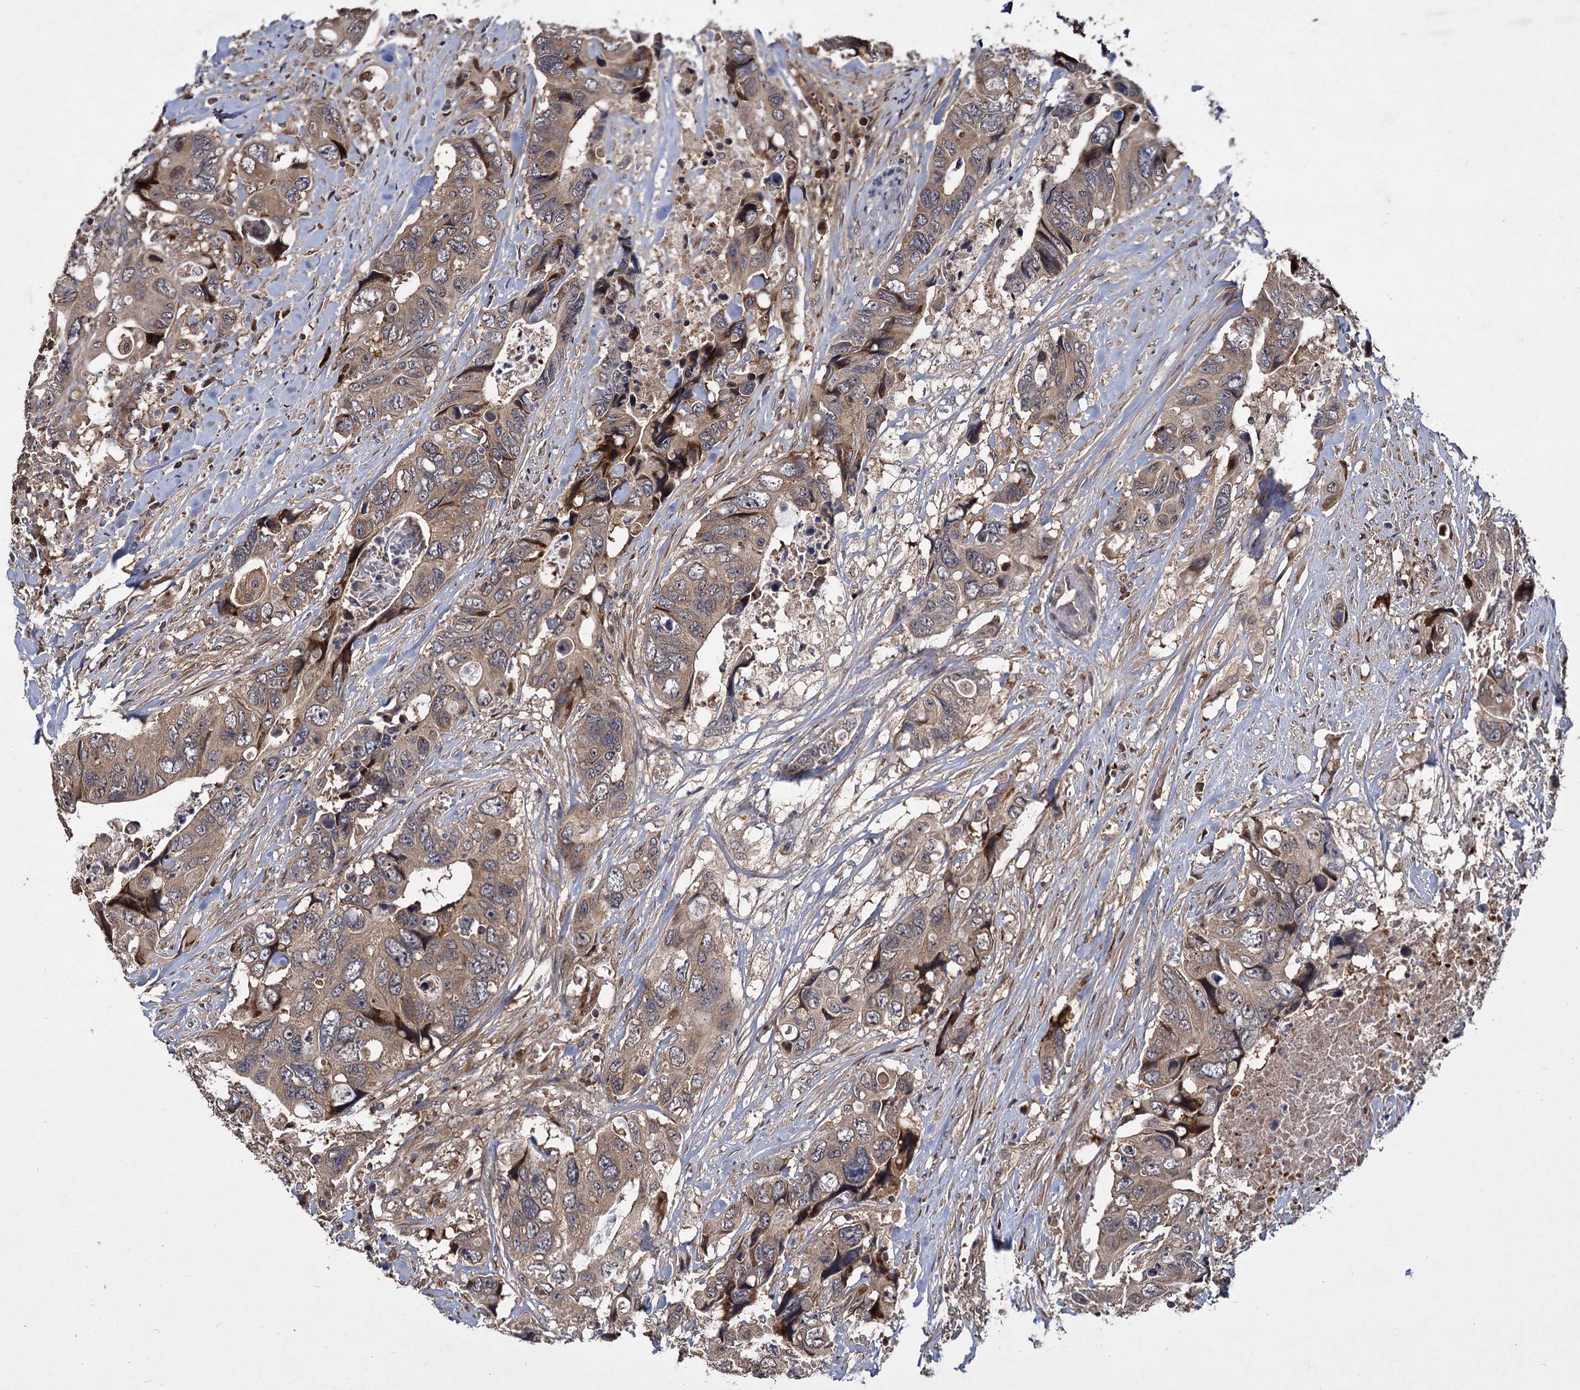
{"staining": {"intensity": "moderate", "quantity": ">75%", "location": "cytoplasmic/membranous"}, "tissue": "colorectal cancer", "cell_type": "Tumor cells", "image_type": "cancer", "snomed": [{"axis": "morphology", "description": "Adenocarcinoma, NOS"}, {"axis": "topography", "description": "Rectum"}], "caption": "Protein staining displays moderate cytoplasmic/membranous expression in about >75% of tumor cells in colorectal cancer.", "gene": "INPPL1", "patient": {"sex": "male", "age": 57}}